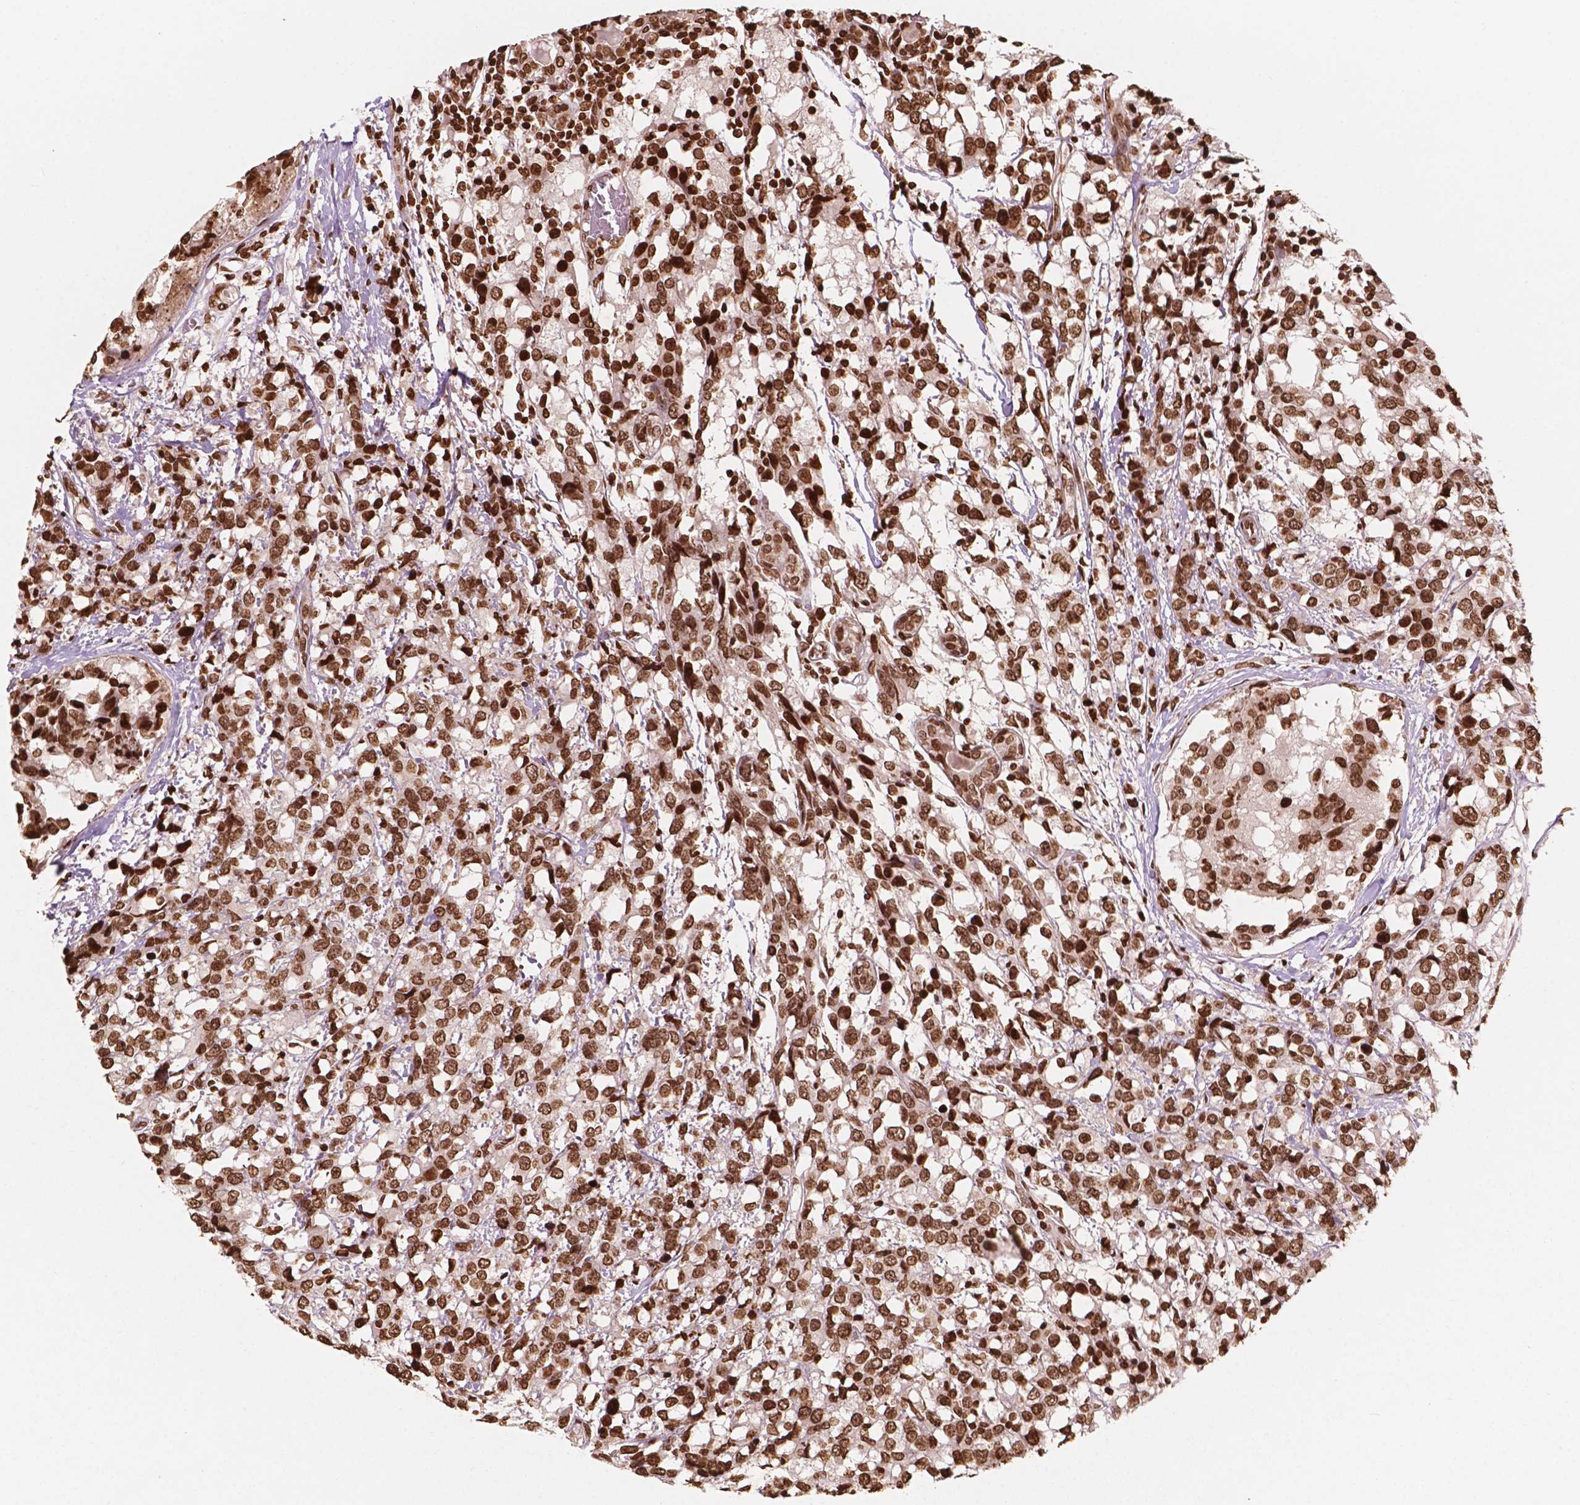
{"staining": {"intensity": "strong", "quantity": ">75%", "location": "nuclear"}, "tissue": "breast cancer", "cell_type": "Tumor cells", "image_type": "cancer", "snomed": [{"axis": "morphology", "description": "Lobular carcinoma"}, {"axis": "topography", "description": "Breast"}], "caption": "Protein staining by immunohistochemistry (IHC) demonstrates strong nuclear positivity in about >75% of tumor cells in lobular carcinoma (breast). The staining was performed using DAB (3,3'-diaminobenzidine), with brown indicating positive protein expression. Nuclei are stained blue with hematoxylin.", "gene": "H3C7", "patient": {"sex": "female", "age": 59}}